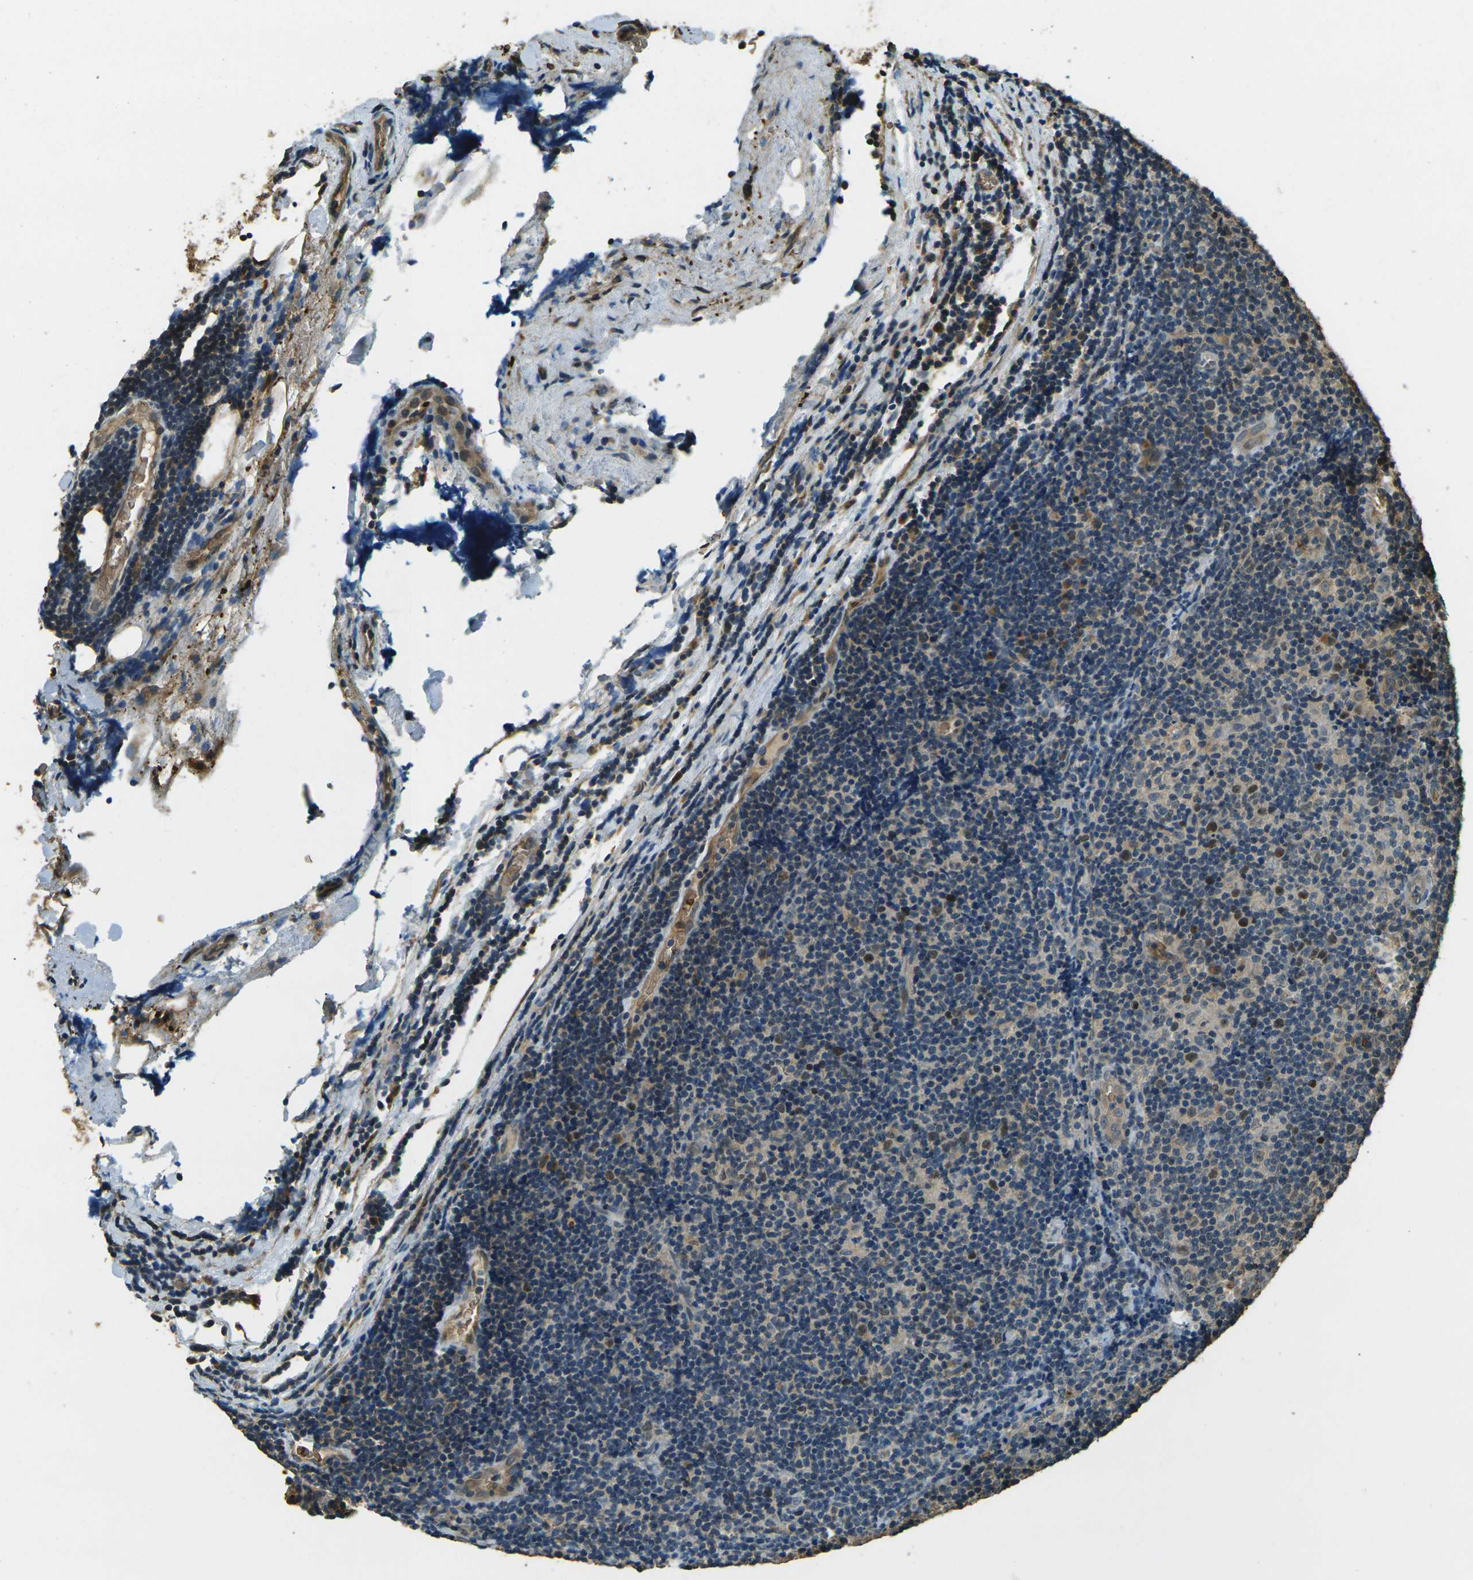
{"staining": {"intensity": "moderate", "quantity": "<25%", "location": "cytoplasmic/membranous,nuclear"}, "tissue": "lymphoma", "cell_type": "Tumor cells", "image_type": "cancer", "snomed": [{"axis": "morphology", "description": "Malignant lymphoma, non-Hodgkin's type, Low grade"}, {"axis": "topography", "description": "Lymph node"}], "caption": "Immunohistochemical staining of low-grade malignant lymphoma, non-Hodgkin's type reveals moderate cytoplasmic/membranous and nuclear protein expression in about <25% of tumor cells. (brown staining indicates protein expression, while blue staining denotes nuclei).", "gene": "TOR1A", "patient": {"sex": "male", "age": 83}}